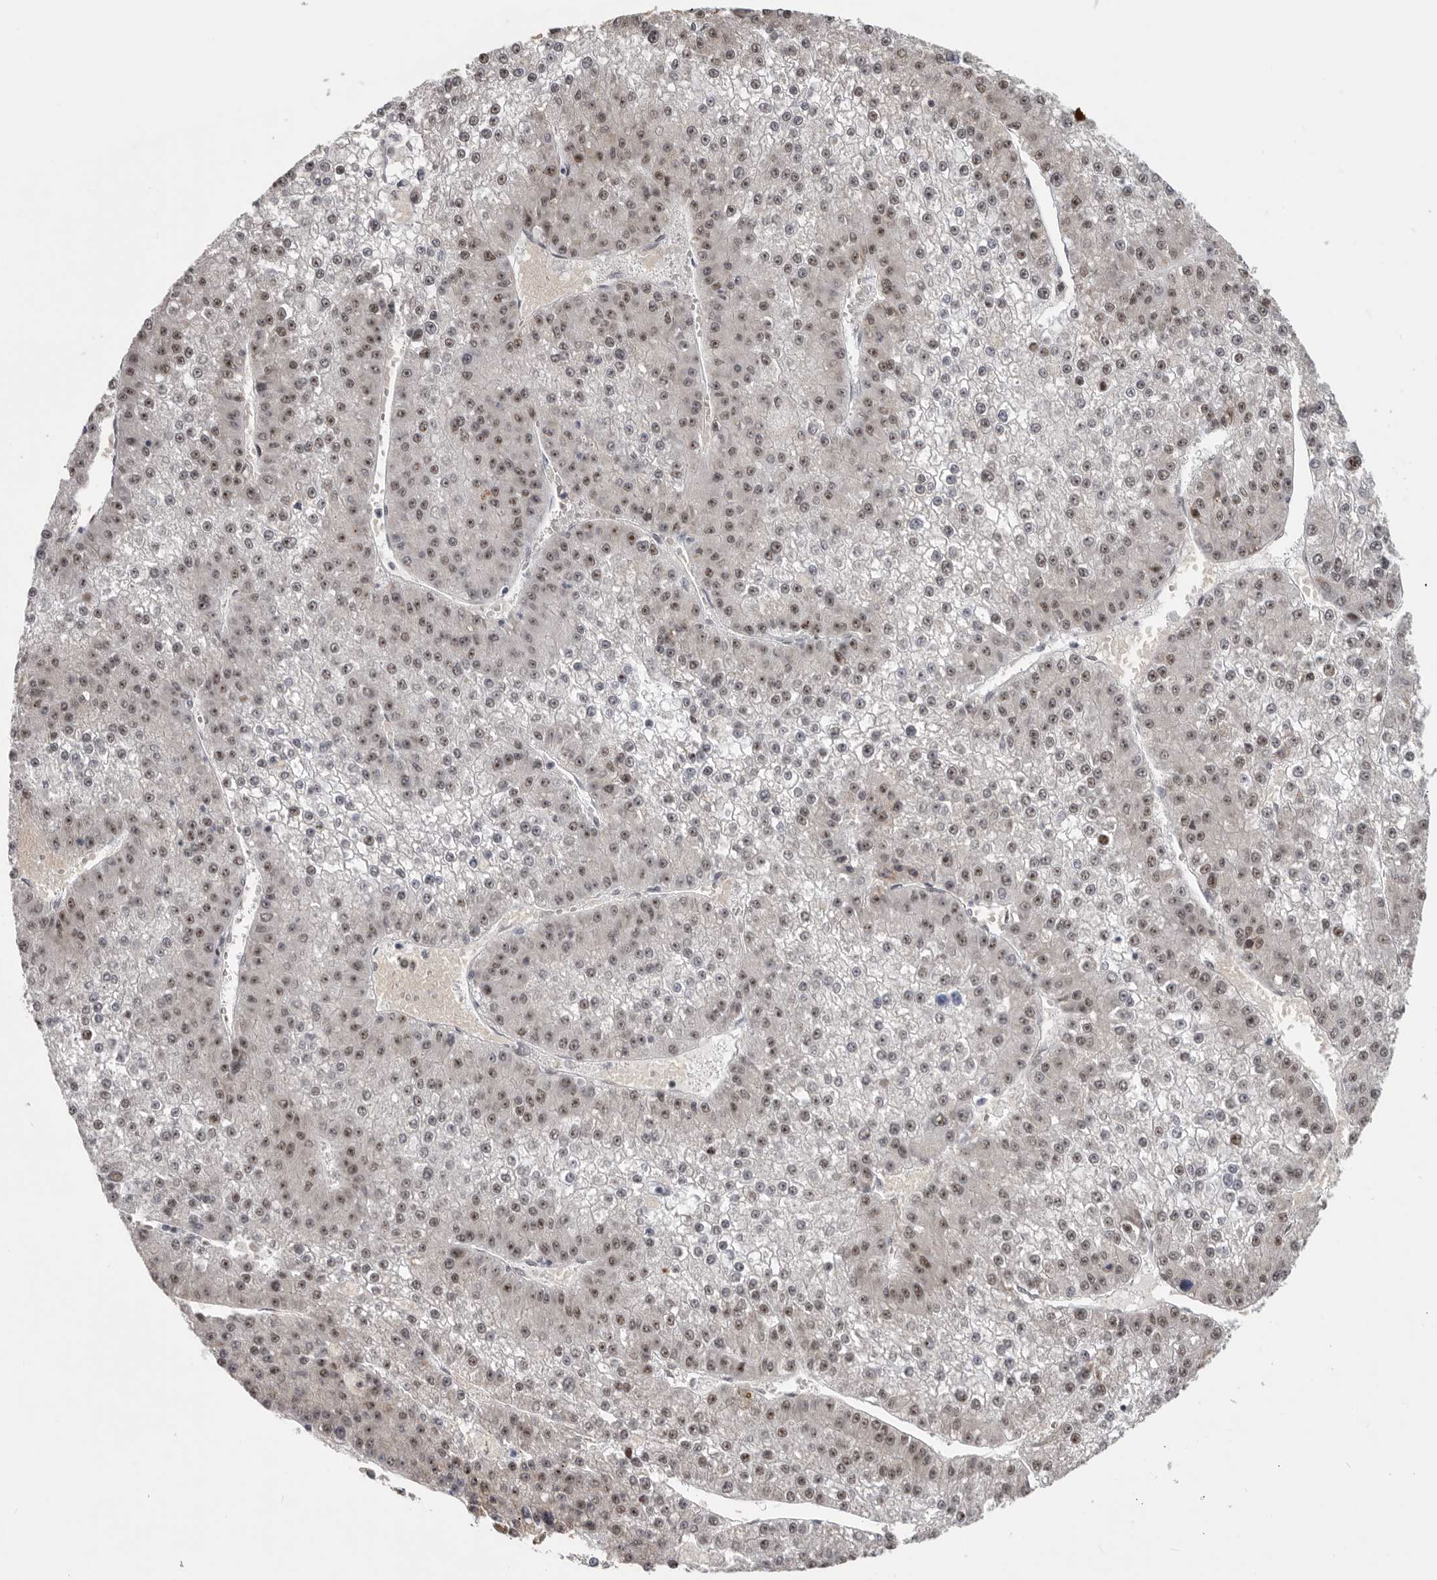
{"staining": {"intensity": "weak", "quantity": ">75%", "location": "nuclear"}, "tissue": "liver cancer", "cell_type": "Tumor cells", "image_type": "cancer", "snomed": [{"axis": "morphology", "description": "Carcinoma, Hepatocellular, NOS"}, {"axis": "topography", "description": "Liver"}], "caption": "High-magnification brightfield microscopy of hepatocellular carcinoma (liver) stained with DAB (brown) and counterstained with hematoxylin (blue). tumor cells exhibit weak nuclear staining is present in approximately>75% of cells. (Stains: DAB (3,3'-diaminobenzidine) in brown, nuclei in blue, Microscopy: brightfield microscopy at high magnification).", "gene": "PCMTD1", "patient": {"sex": "female", "age": 73}}